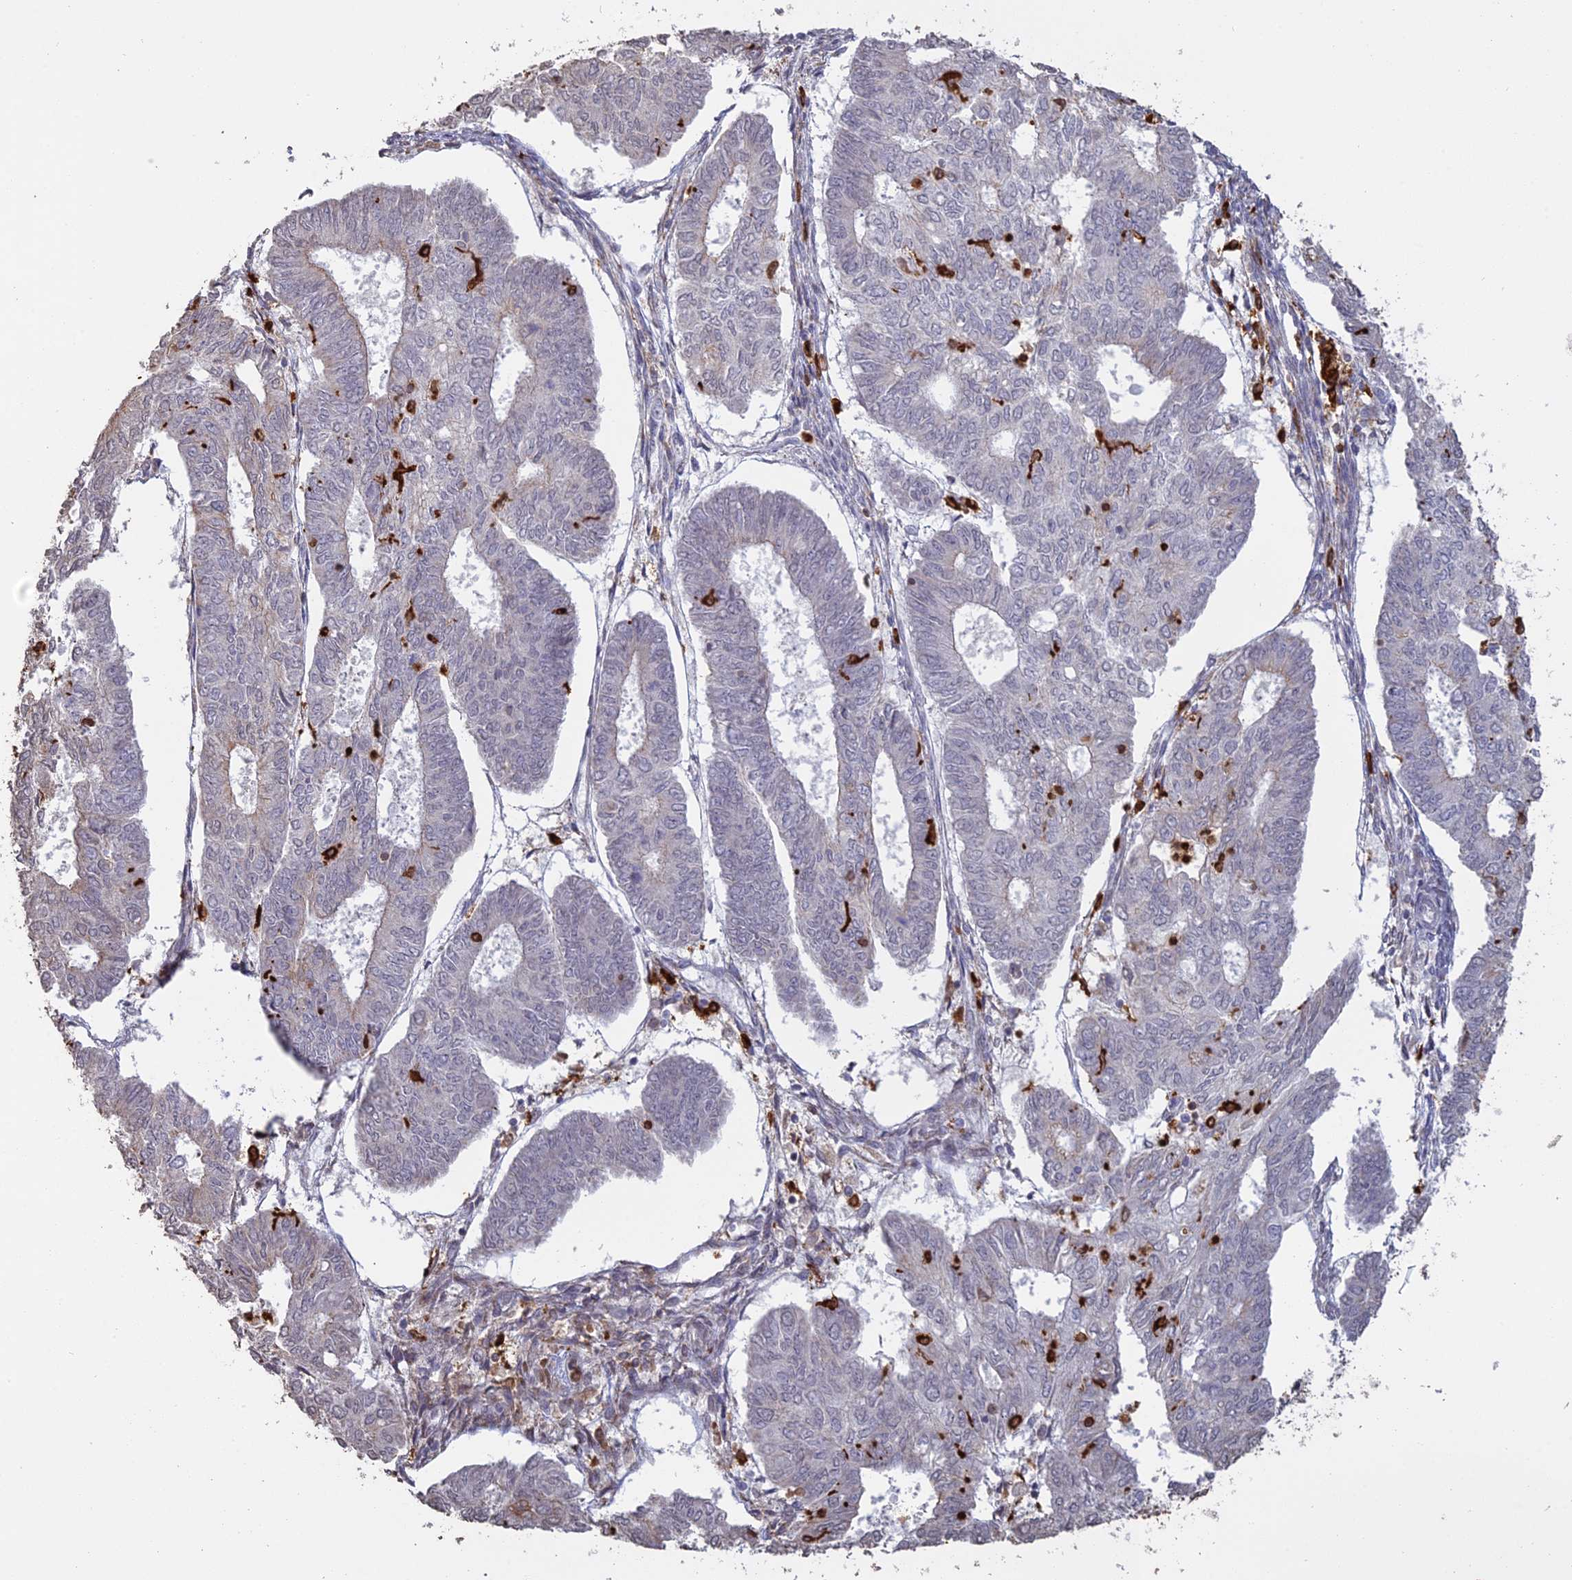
{"staining": {"intensity": "negative", "quantity": "none", "location": "none"}, "tissue": "endometrial cancer", "cell_type": "Tumor cells", "image_type": "cancer", "snomed": [{"axis": "morphology", "description": "Adenocarcinoma, NOS"}, {"axis": "topography", "description": "Endometrium"}], "caption": "Histopathology image shows no protein staining in tumor cells of adenocarcinoma (endometrial) tissue.", "gene": "APOBR", "patient": {"sex": "female", "age": 68}}